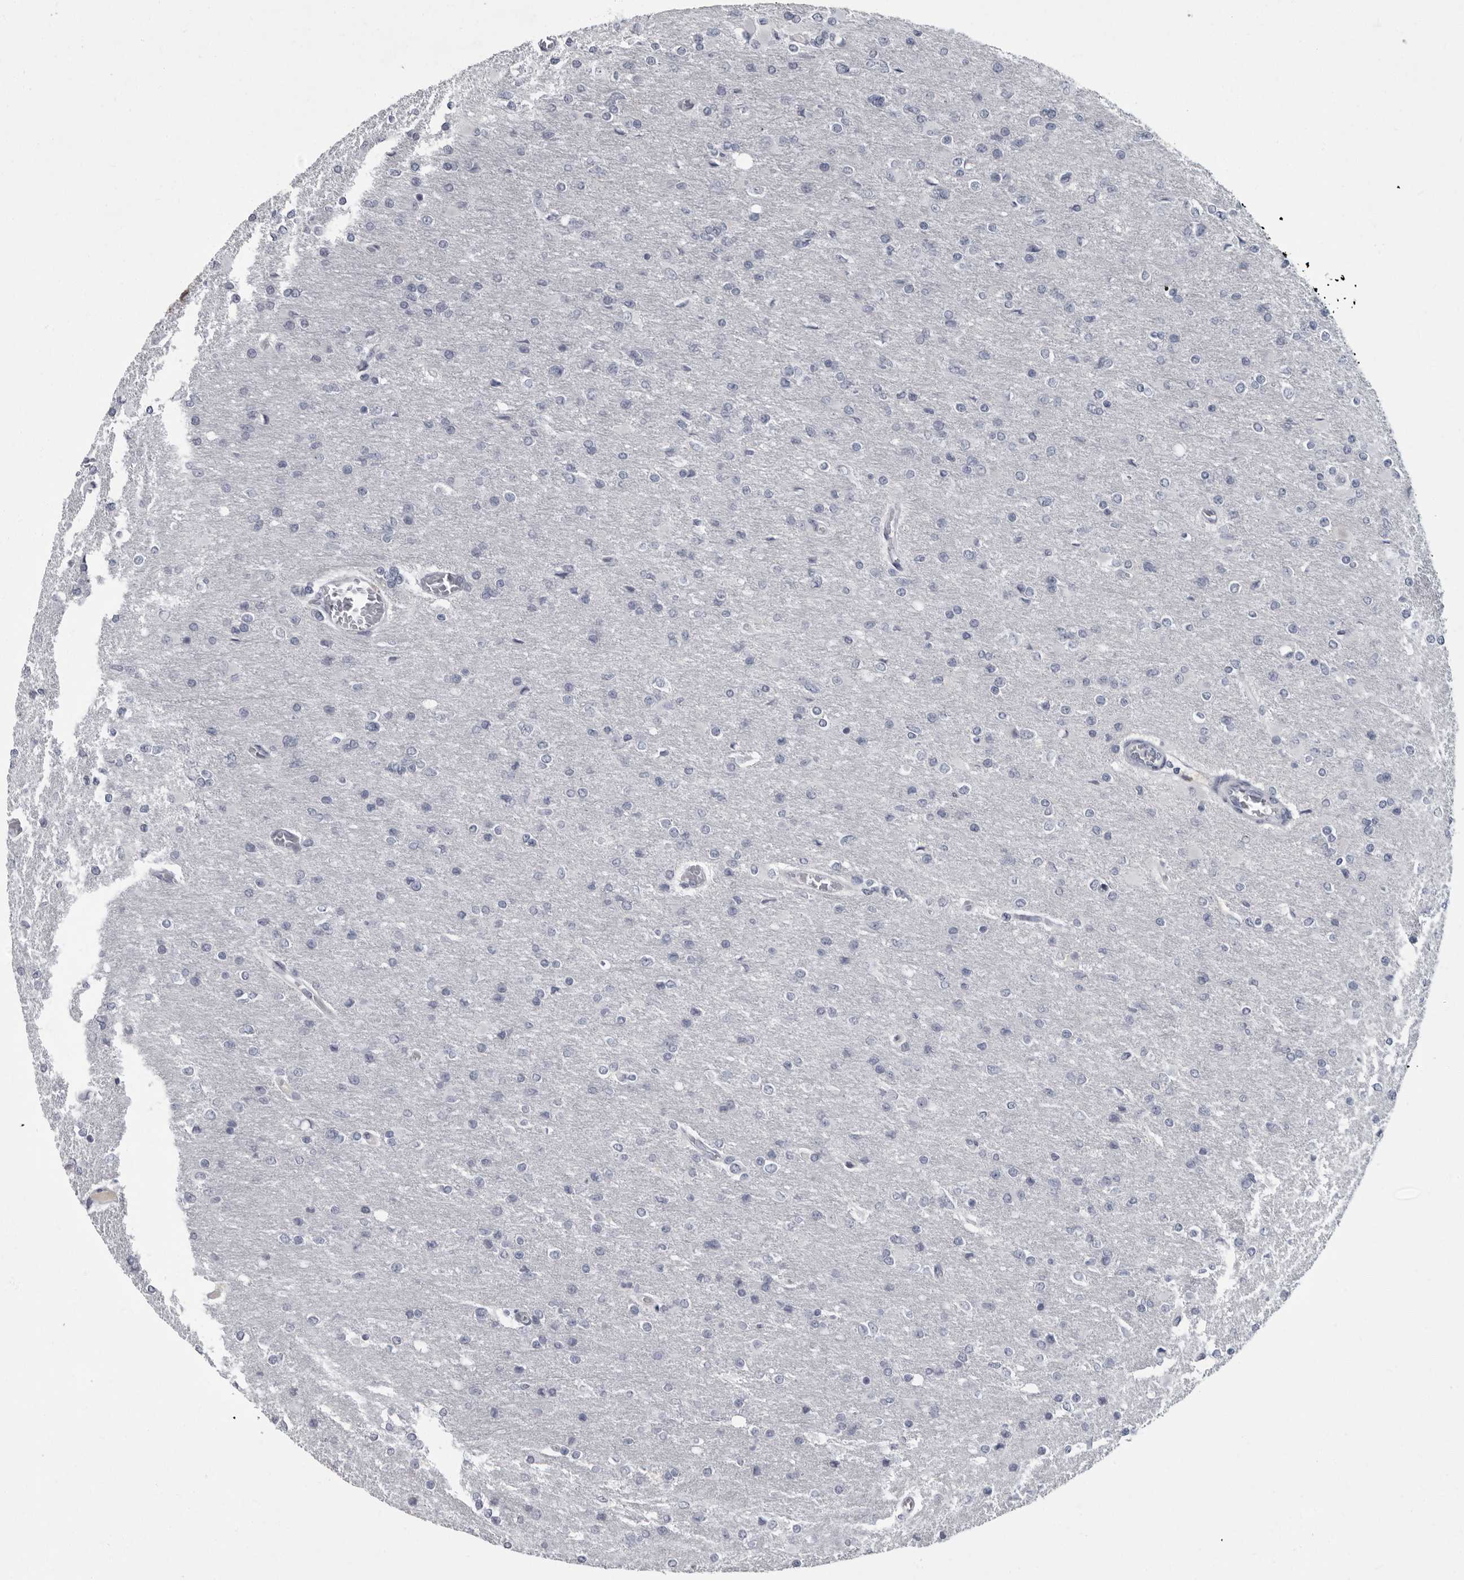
{"staining": {"intensity": "negative", "quantity": "none", "location": "none"}, "tissue": "glioma", "cell_type": "Tumor cells", "image_type": "cancer", "snomed": [{"axis": "morphology", "description": "Glioma, malignant, High grade"}, {"axis": "topography", "description": "Cerebral cortex"}], "caption": "Immunohistochemistry photomicrograph of malignant high-grade glioma stained for a protein (brown), which reveals no positivity in tumor cells.", "gene": "SLC25A39", "patient": {"sex": "female", "age": 36}}